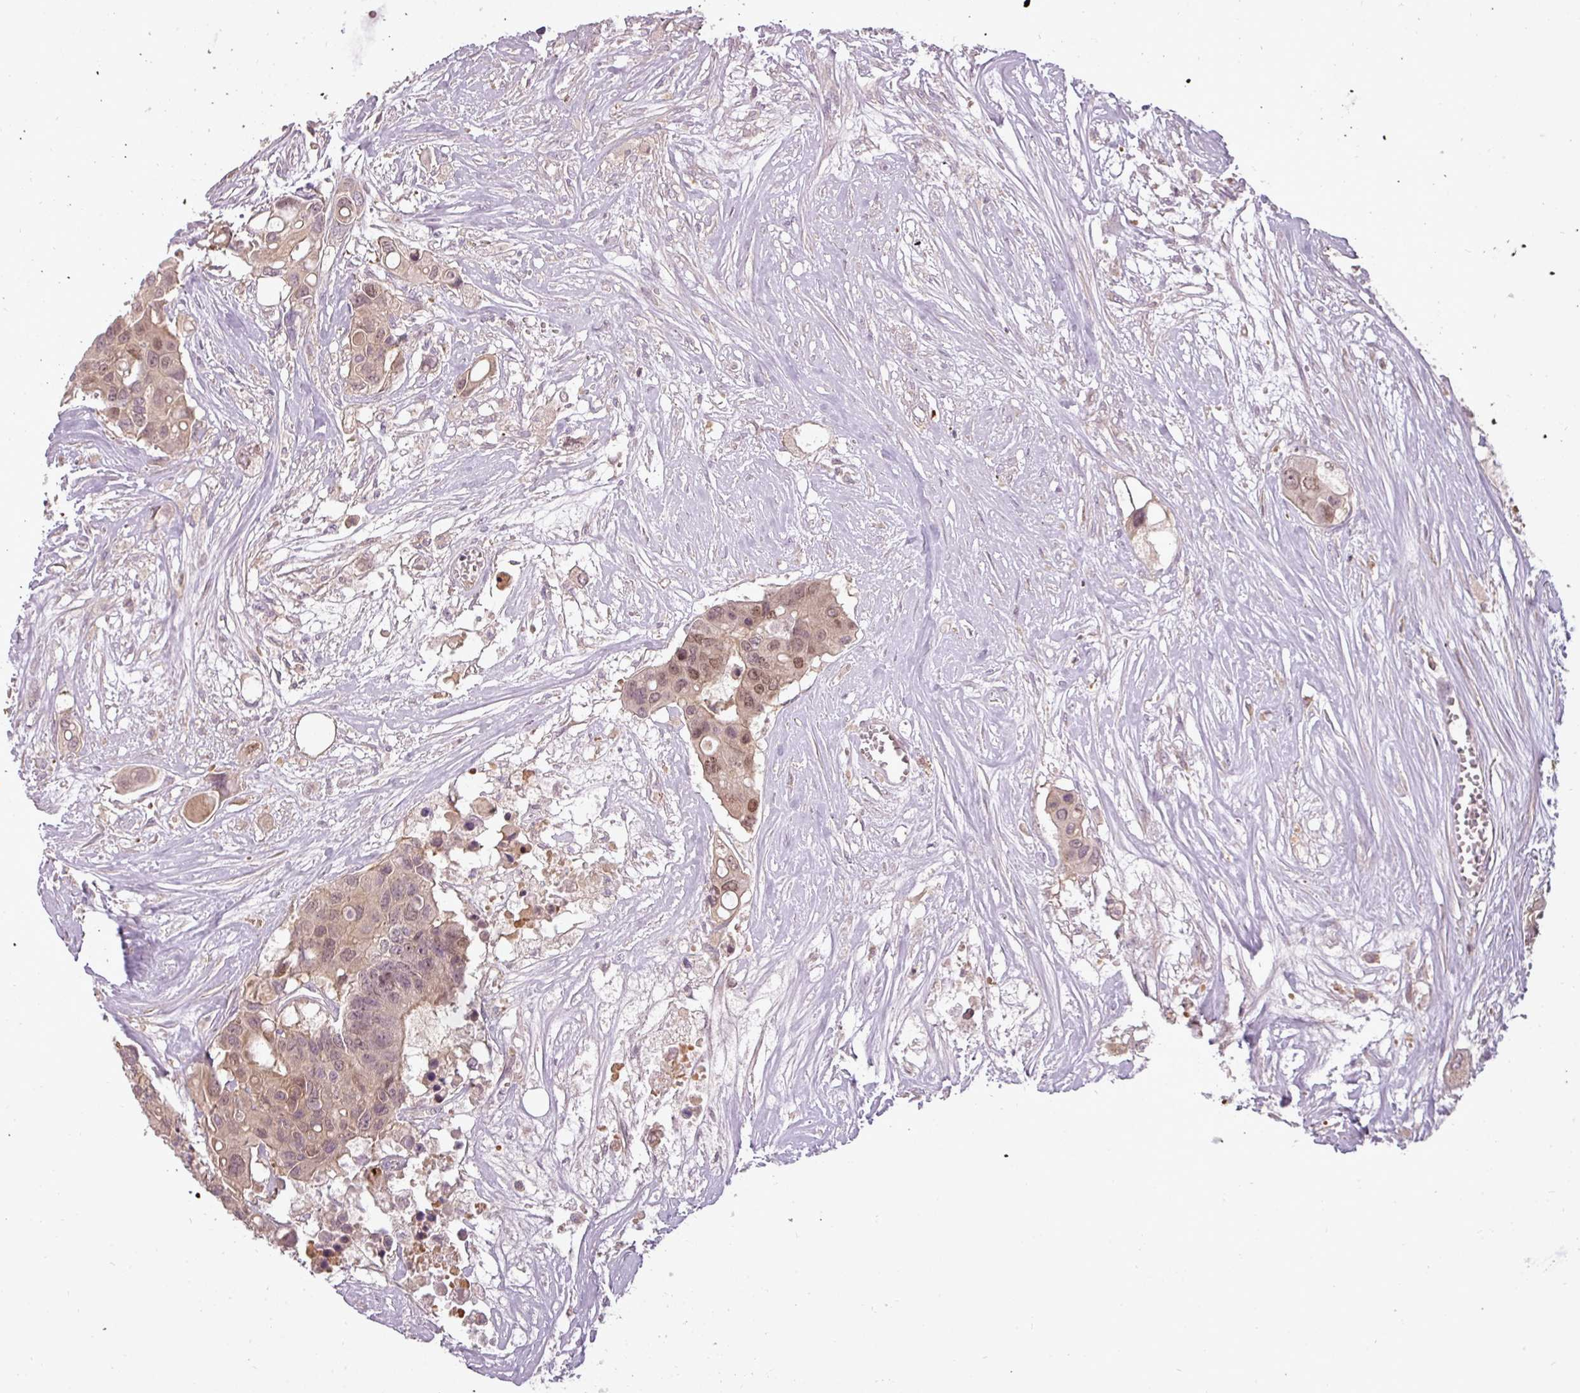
{"staining": {"intensity": "moderate", "quantity": "25%-75%", "location": "cytoplasmic/membranous,nuclear"}, "tissue": "colorectal cancer", "cell_type": "Tumor cells", "image_type": "cancer", "snomed": [{"axis": "morphology", "description": "Adenocarcinoma, NOS"}, {"axis": "topography", "description": "Colon"}], "caption": "Colorectal adenocarcinoma tissue reveals moderate cytoplasmic/membranous and nuclear positivity in about 25%-75% of tumor cells", "gene": "STK4", "patient": {"sex": "male", "age": 77}}